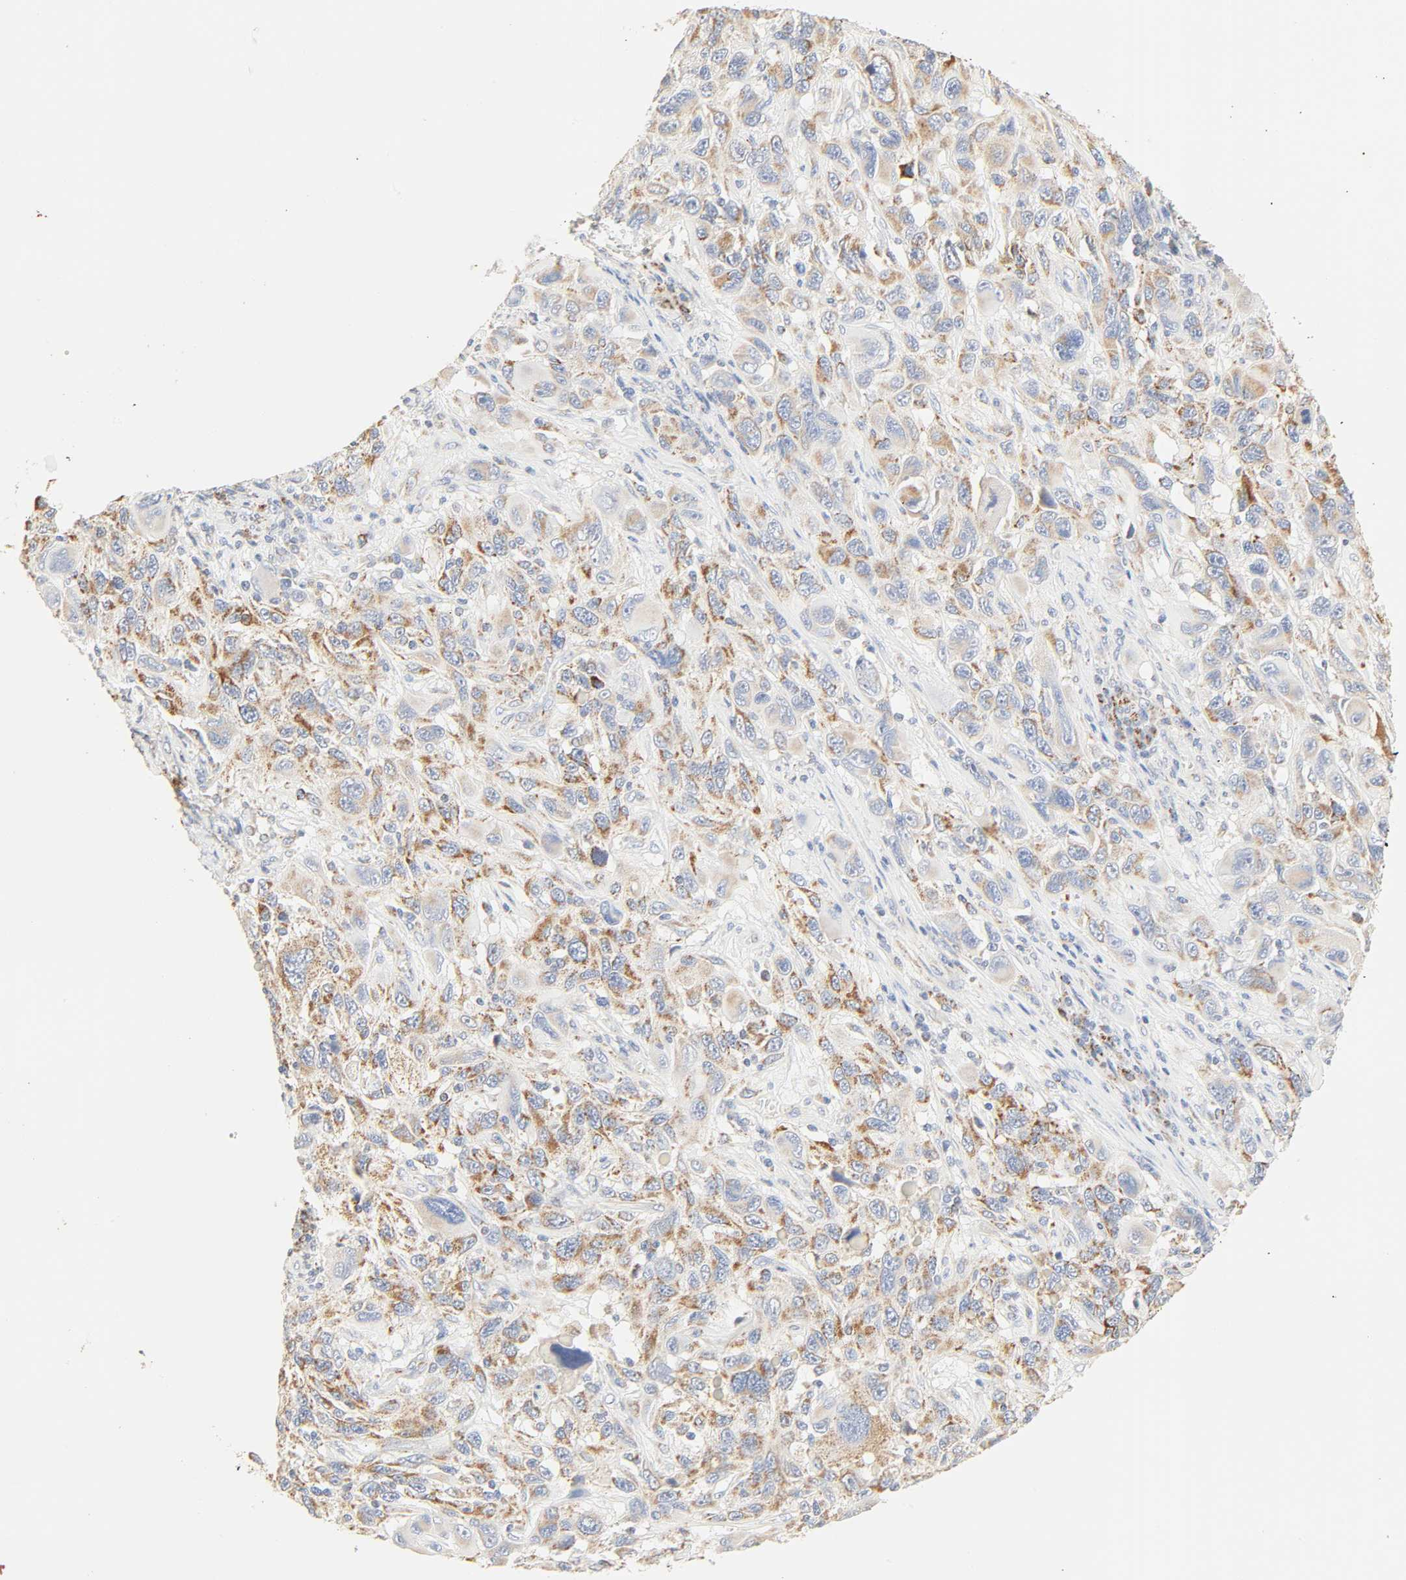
{"staining": {"intensity": "weak", "quantity": ">75%", "location": "cytoplasmic/membranous"}, "tissue": "melanoma", "cell_type": "Tumor cells", "image_type": "cancer", "snomed": [{"axis": "morphology", "description": "Malignant melanoma, NOS"}, {"axis": "topography", "description": "Skin"}], "caption": "Immunohistochemistry staining of malignant melanoma, which shows low levels of weak cytoplasmic/membranous expression in approximately >75% of tumor cells indicating weak cytoplasmic/membranous protein staining. The staining was performed using DAB (brown) for protein detection and nuclei were counterstained in hematoxylin (blue).", "gene": "ACAT1", "patient": {"sex": "male", "age": 53}}